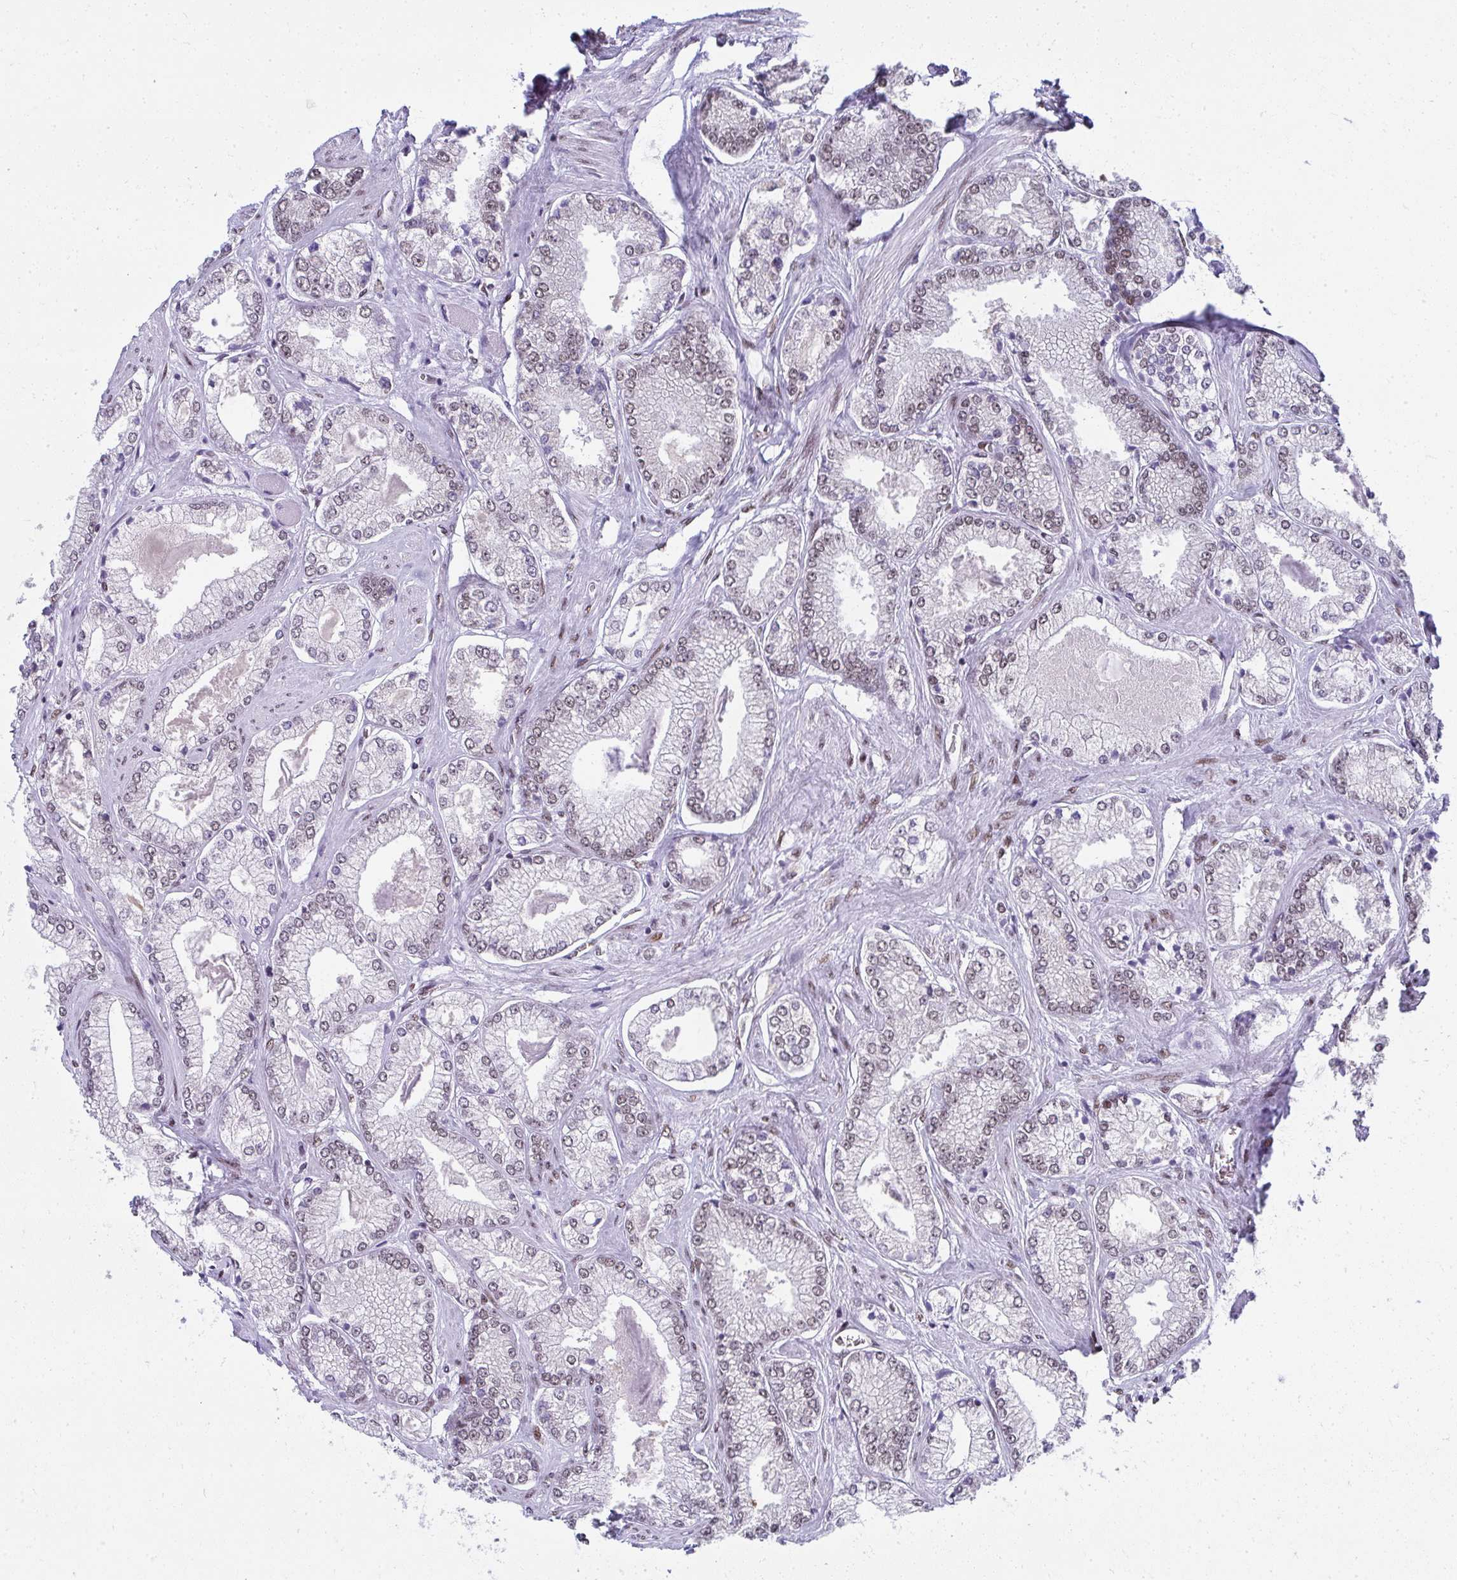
{"staining": {"intensity": "weak", "quantity": "<25%", "location": "nuclear"}, "tissue": "prostate cancer", "cell_type": "Tumor cells", "image_type": "cancer", "snomed": [{"axis": "morphology", "description": "Adenocarcinoma, Low grade"}, {"axis": "topography", "description": "Prostate"}], "caption": "Tumor cells are negative for protein expression in human prostate cancer. Nuclei are stained in blue.", "gene": "CREBBP", "patient": {"sex": "male", "age": 67}}